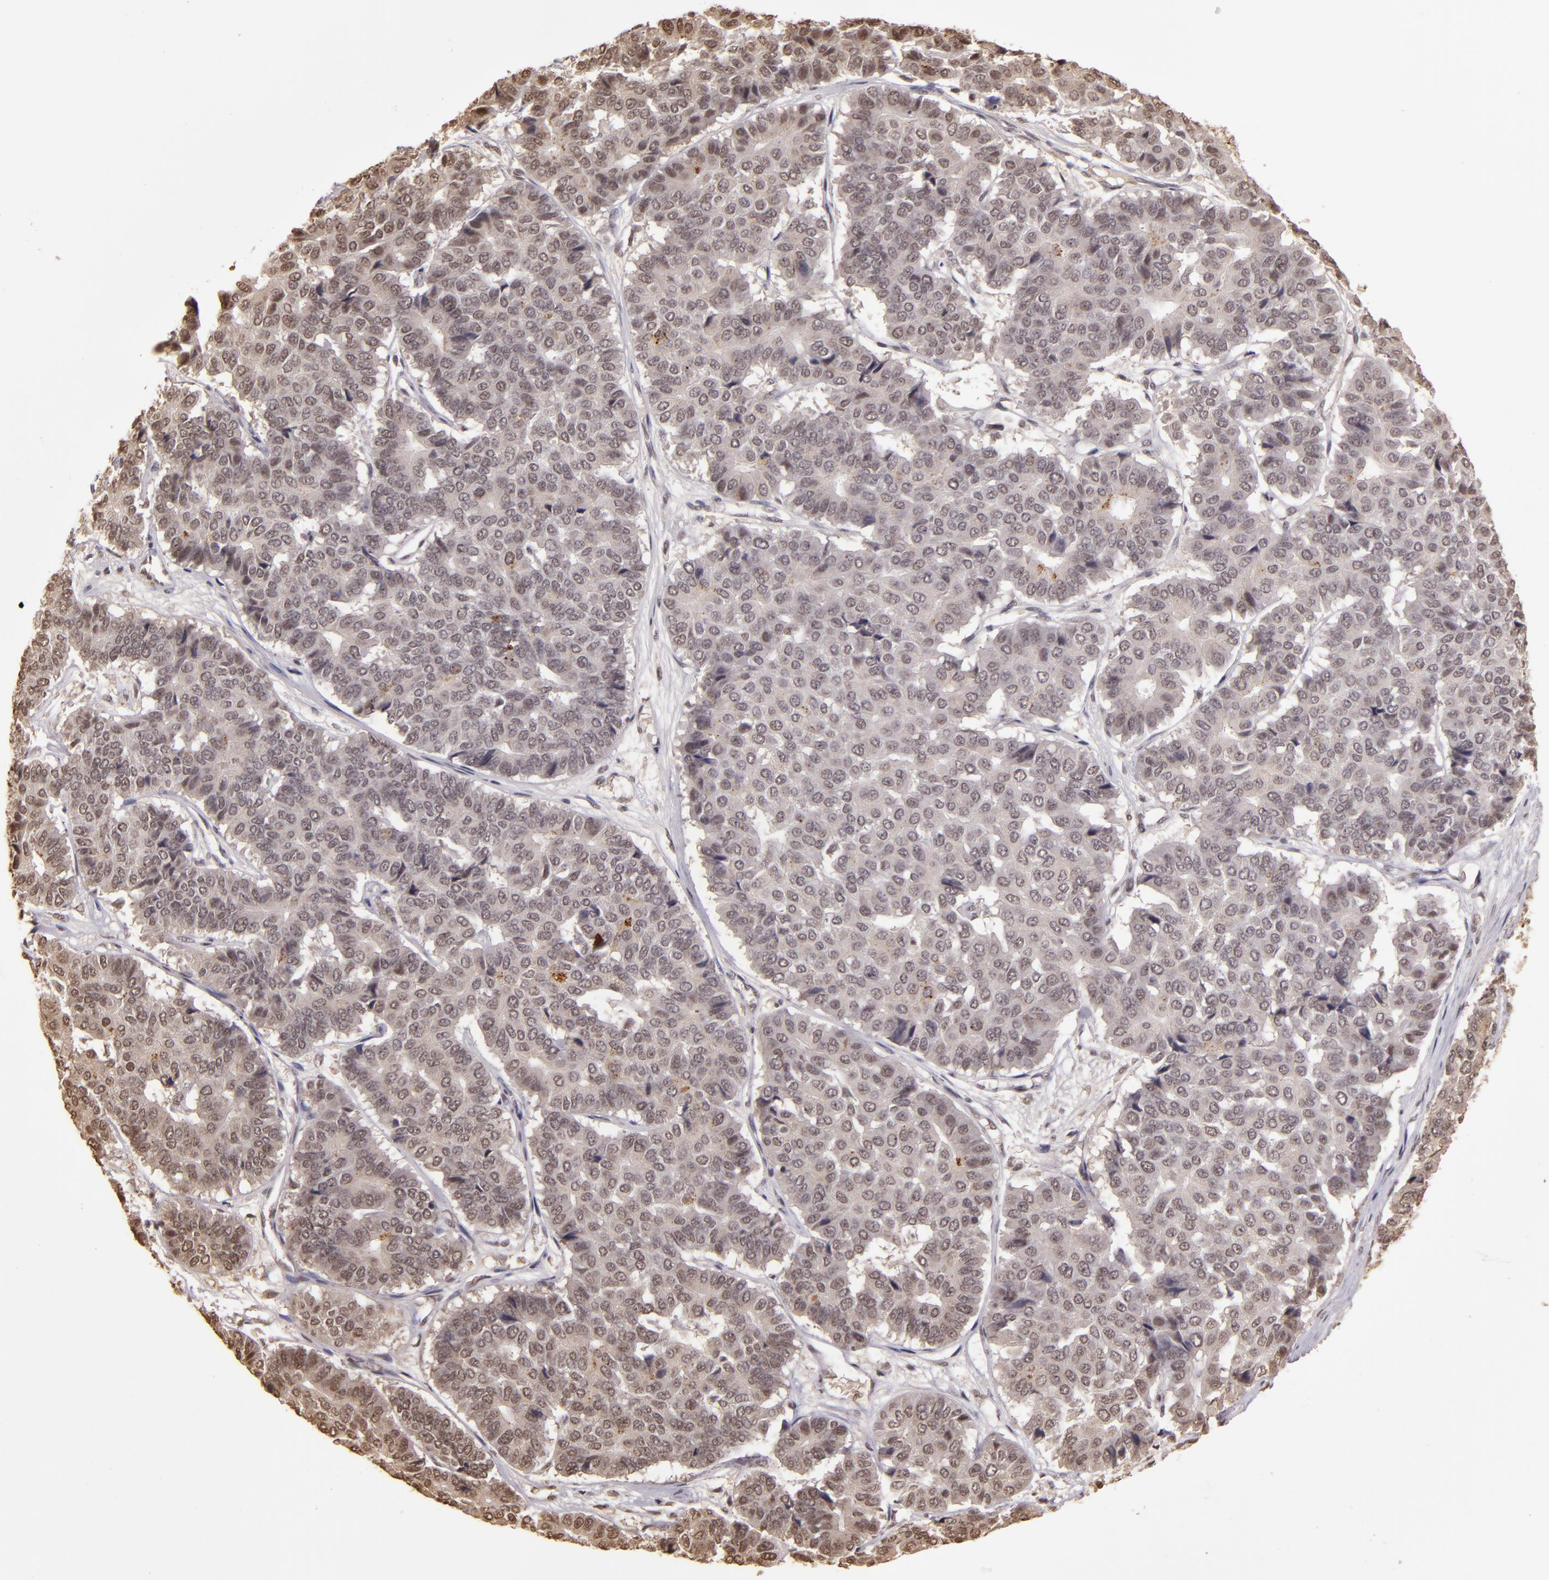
{"staining": {"intensity": "weak", "quantity": ">75%", "location": "cytoplasmic/membranous,nuclear"}, "tissue": "pancreatic cancer", "cell_type": "Tumor cells", "image_type": "cancer", "snomed": [{"axis": "morphology", "description": "Adenocarcinoma, NOS"}, {"axis": "topography", "description": "Pancreas"}], "caption": "Protein expression analysis of adenocarcinoma (pancreatic) reveals weak cytoplasmic/membranous and nuclear positivity in approximately >75% of tumor cells. Using DAB (3,3'-diaminobenzidine) (brown) and hematoxylin (blue) stains, captured at high magnification using brightfield microscopy.", "gene": "CUL1", "patient": {"sex": "male", "age": 50}}